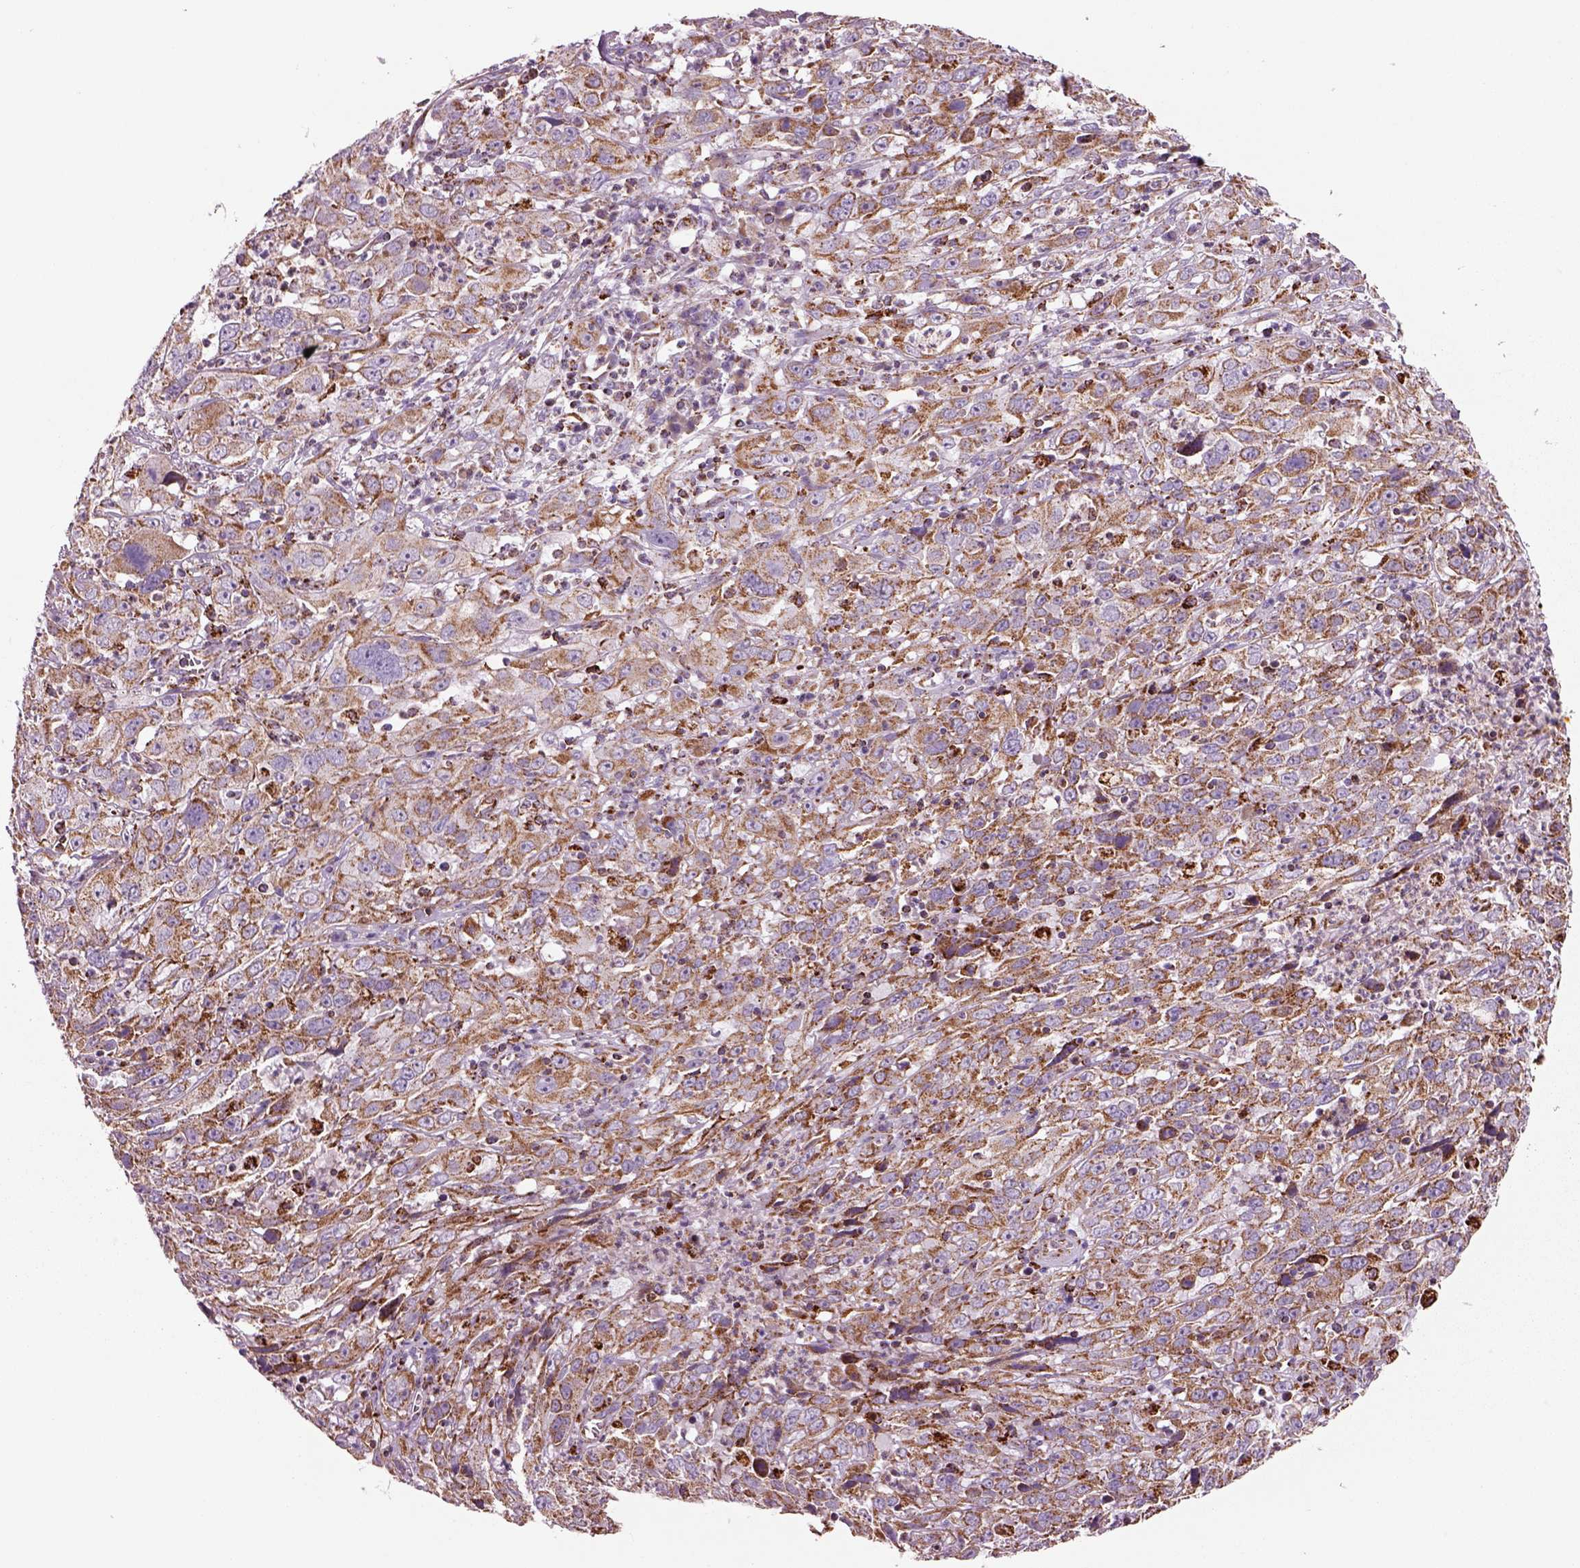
{"staining": {"intensity": "moderate", "quantity": ">75%", "location": "cytoplasmic/membranous"}, "tissue": "cervical cancer", "cell_type": "Tumor cells", "image_type": "cancer", "snomed": [{"axis": "morphology", "description": "Squamous cell carcinoma, NOS"}, {"axis": "topography", "description": "Cervix"}], "caption": "Protein staining displays moderate cytoplasmic/membranous expression in approximately >75% of tumor cells in cervical cancer (squamous cell carcinoma).", "gene": "SLC25A24", "patient": {"sex": "female", "age": 32}}